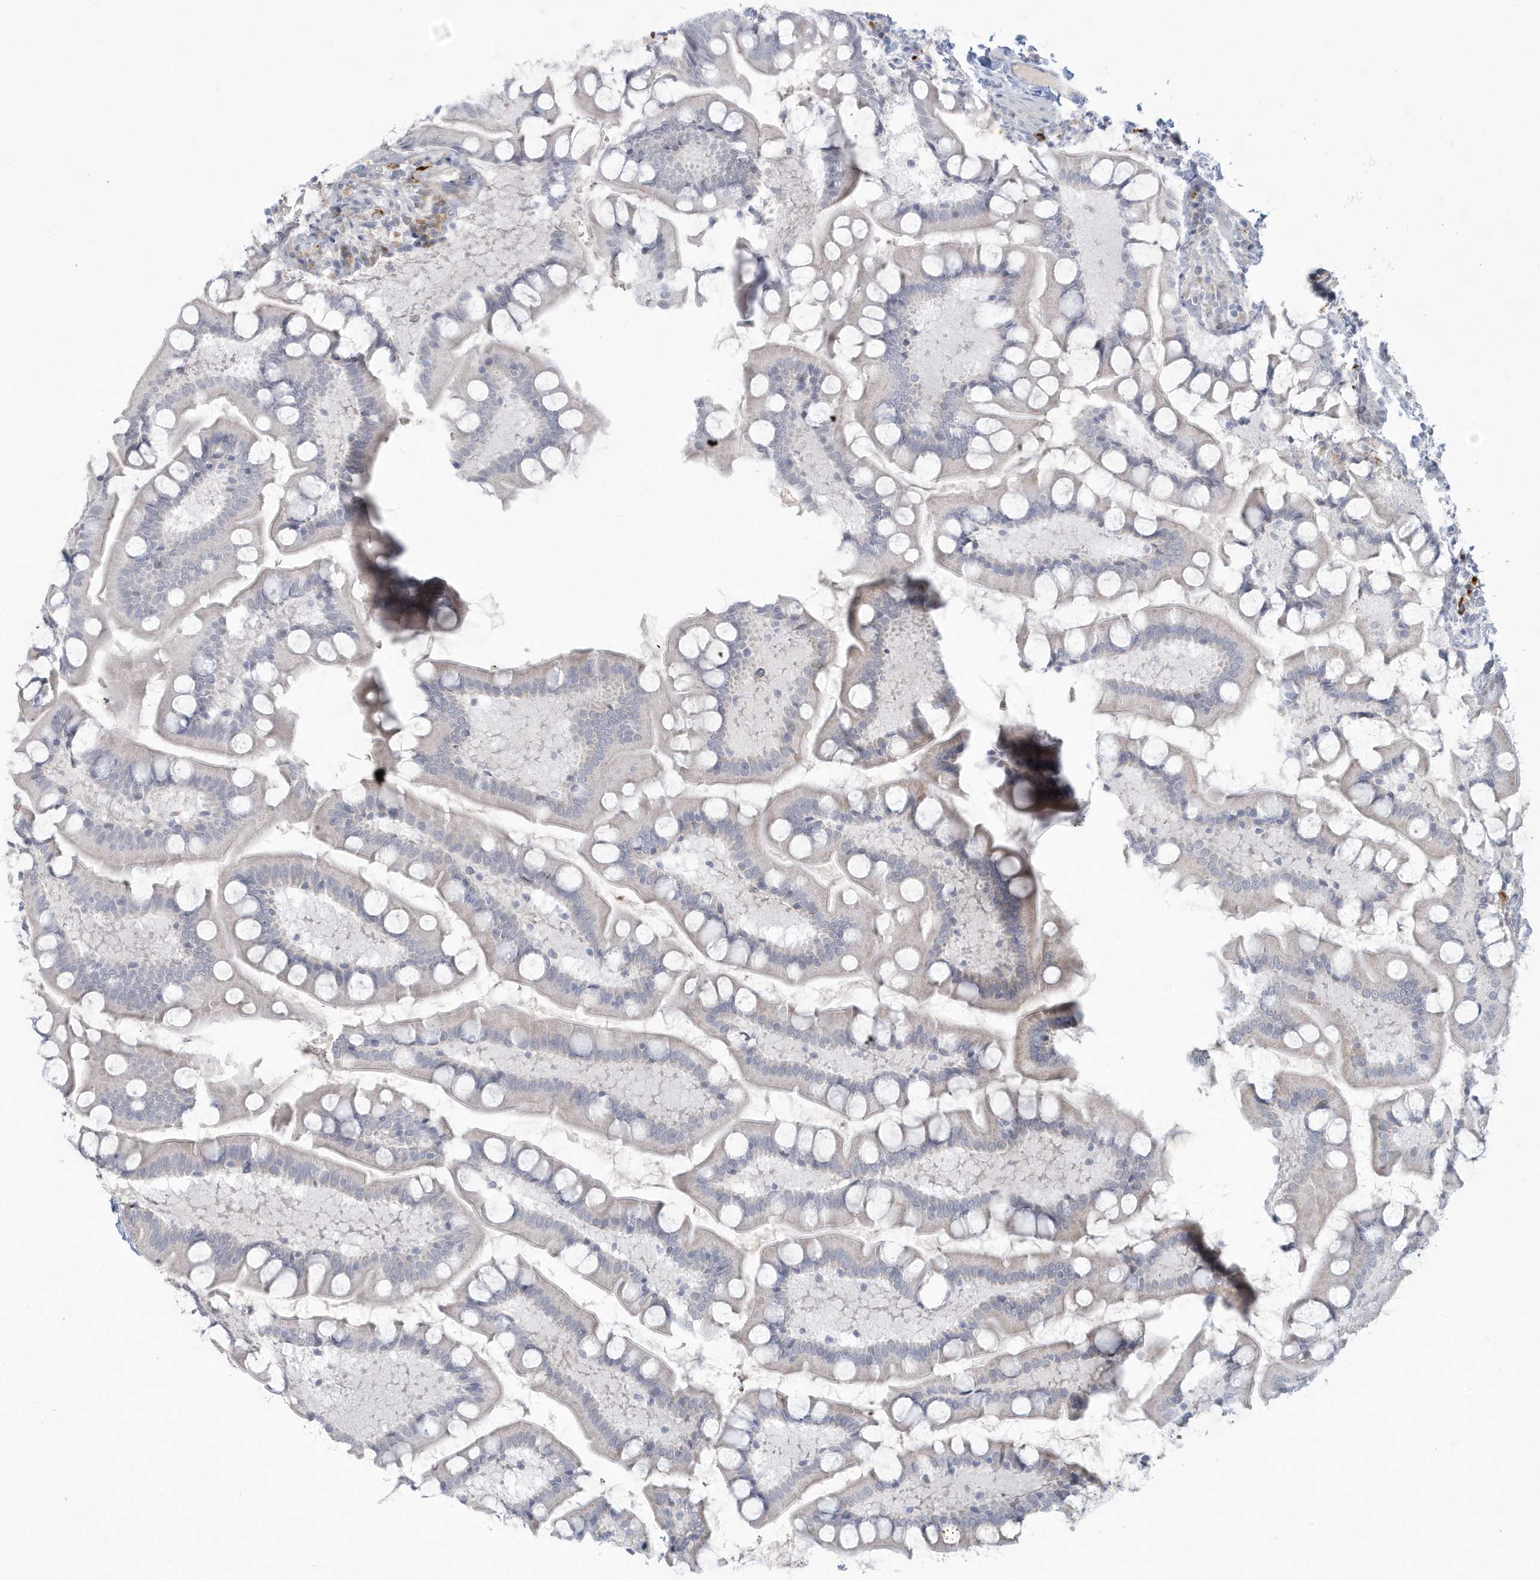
{"staining": {"intensity": "negative", "quantity": "none", "location": "none"}, "tissue": "small intestine", "cell_type": "Glandular cells", "image_type": "normal", "snomed": [{"axis": "morphology", "description": "Normal tissue, NOS"}, {"axis": "topography", "description": "Small intestine"}], "caption": "Human small intestine stained for a protein using immunohistochemistry exhibits no expression in glandular cells.", "gene": "HERC6", "patient": {"sex": "male", "age": 41}}